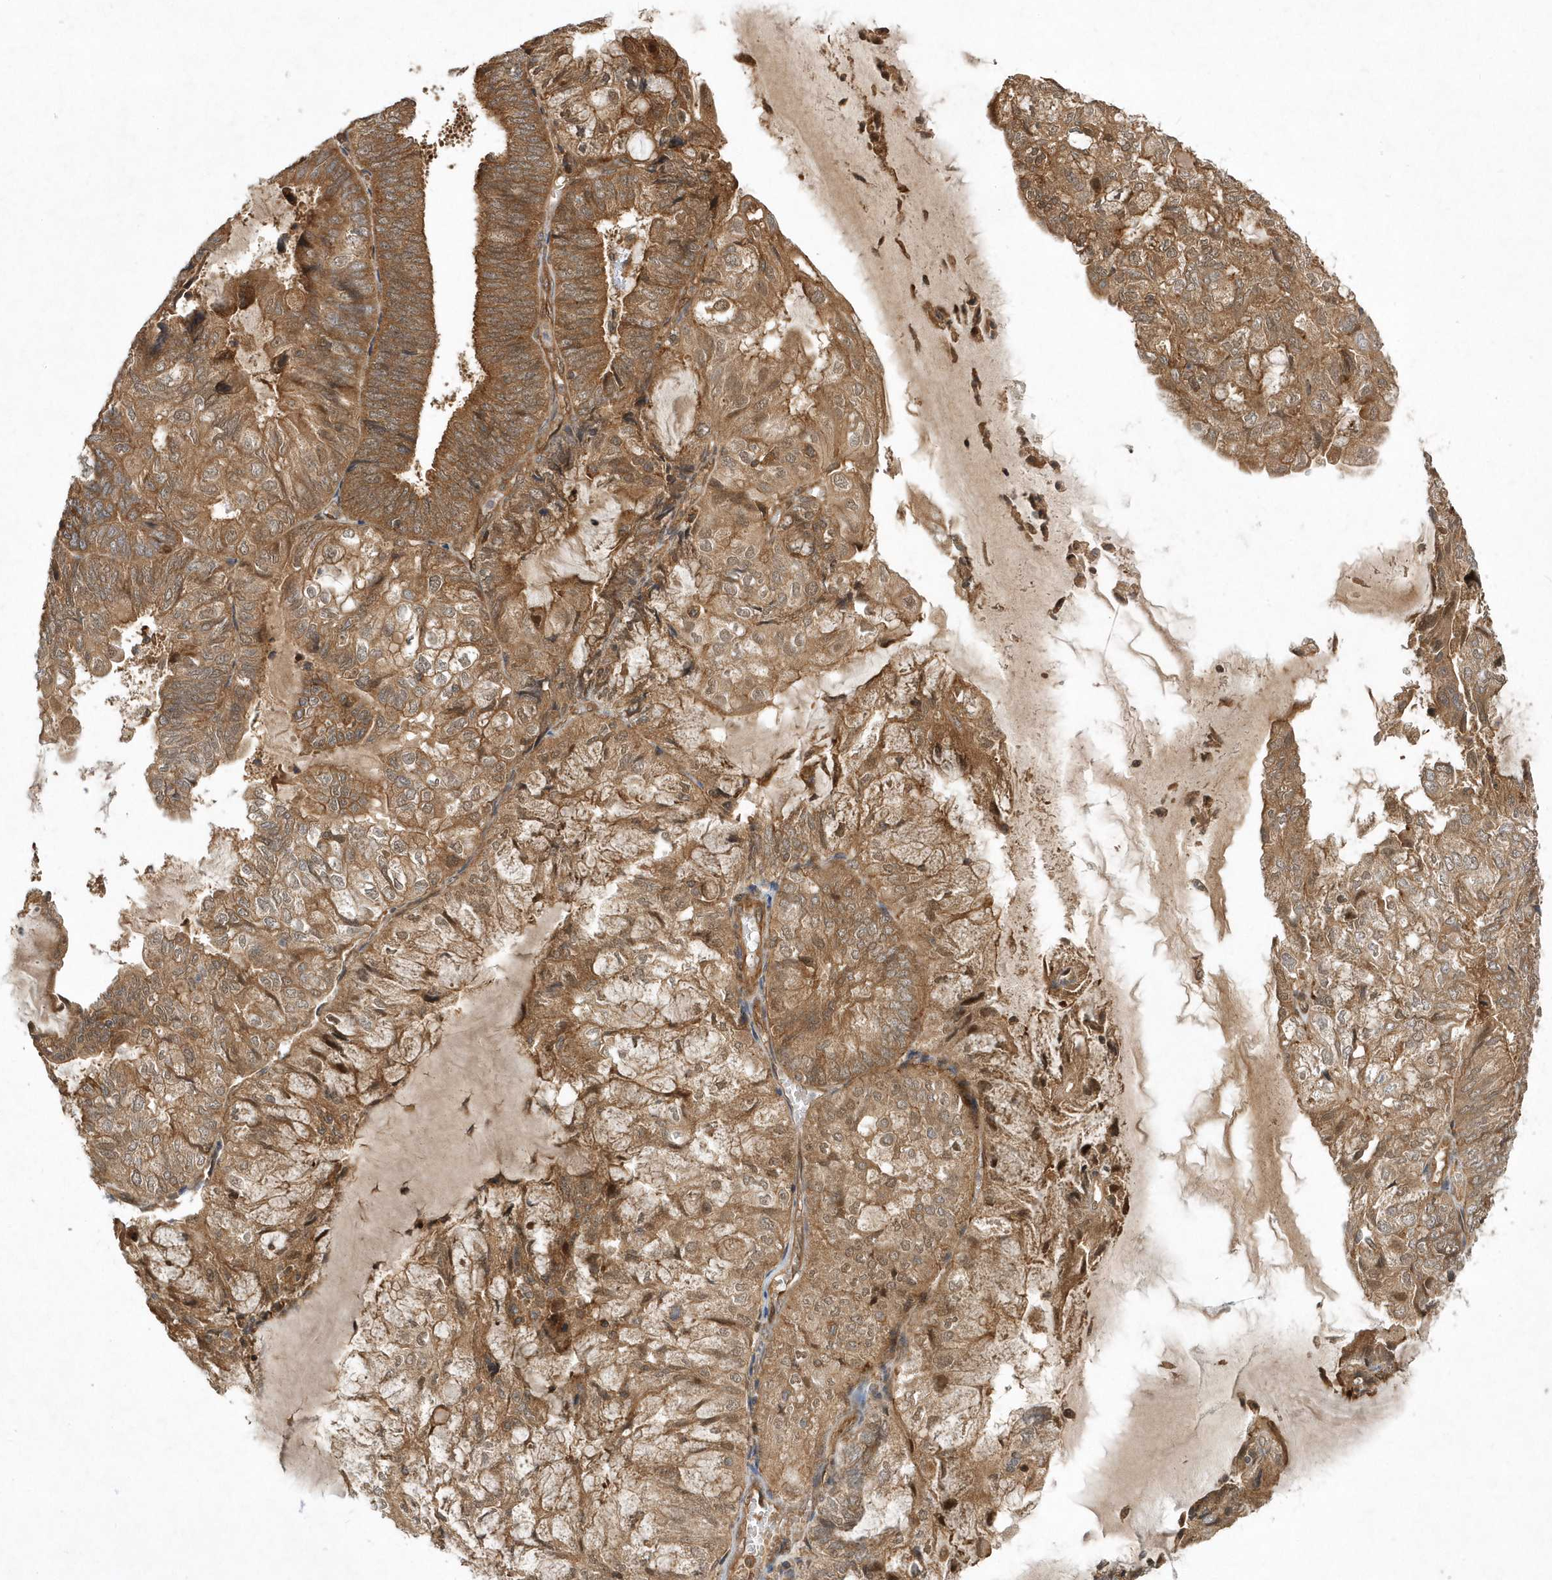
{"staining": {"intensity": "moderate", "quantity": ">75%", "location": "cytoplasmic/membranous"}, "tissue": "endometrial cancer", "cell_type": "Tumor cells", "image_type": "cancer", "snomed": [{"axis": "morphology", "description": "Adenocarcinoma, NOS"}, {"axis": "topography", "description": "Endometrium"}], "caption": "This is a micrograph of immunohistochemistry staining of endometrial adenocarcinoma, which shows moderate expression in the cytoplasmic/membranous of tumor cells.", "gene": "GFM2", "patient": {"sex": "female", "age": 81}}